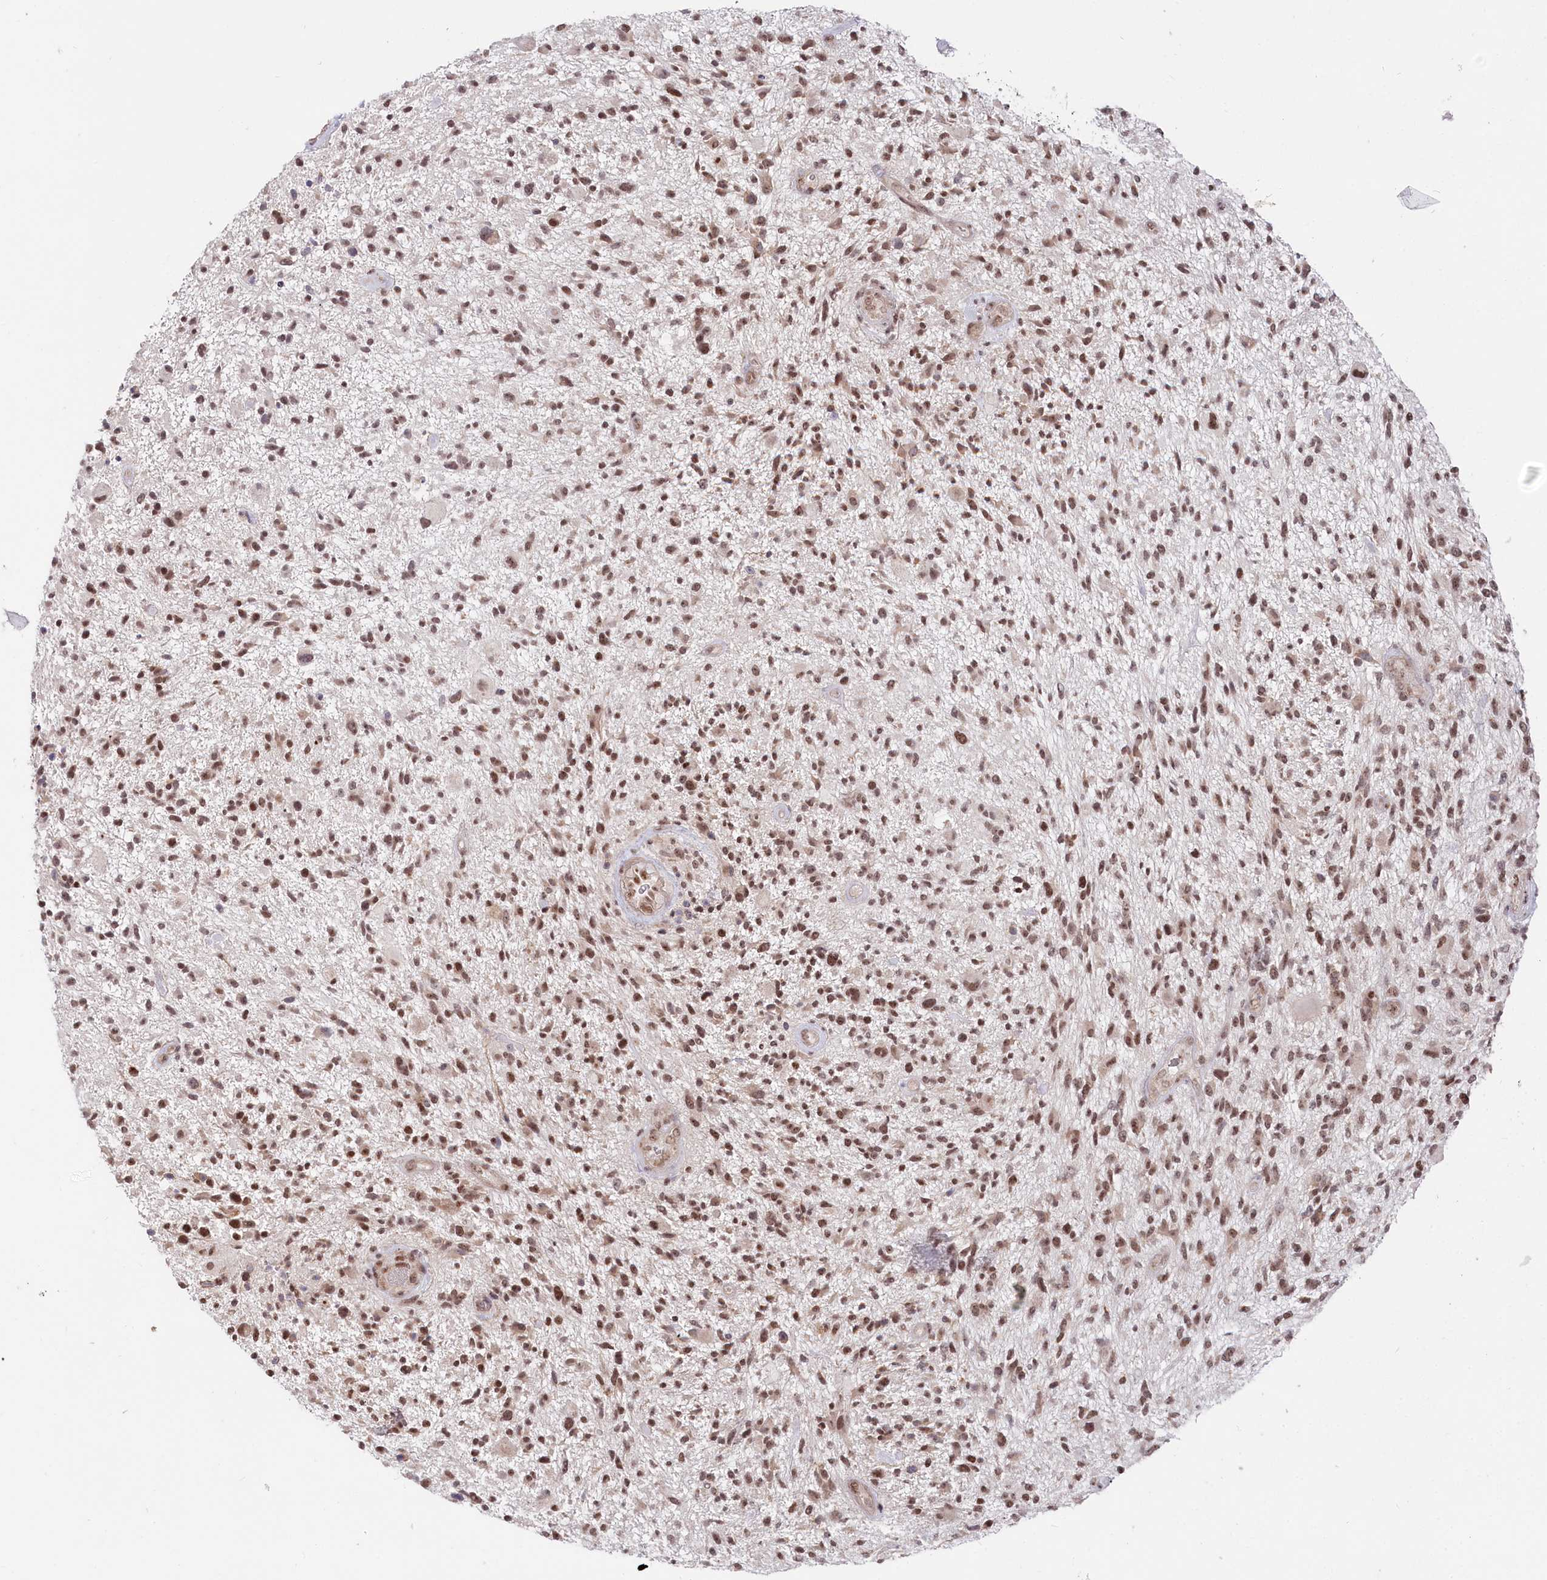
{"staining": {"intensity": "moderate", "quantity": ">75%", "location": "nuclear"}, "tissue": "glioma", "cell_type": "Tumor cells", "image_type": "cancer", "snomed": [{"axis": "morphology", "description": "Glioma, malignant, High grade"}, {"axis": "topography", "description": "Brain"}], "caption": "There is medium levels of moderate nuclear positivity in tumor cells of glioma, as demonstrated by immunohistochemical staining (brown color).", "gene": "CGGBP1", "patient": {"sex": "male", "age": 47}}